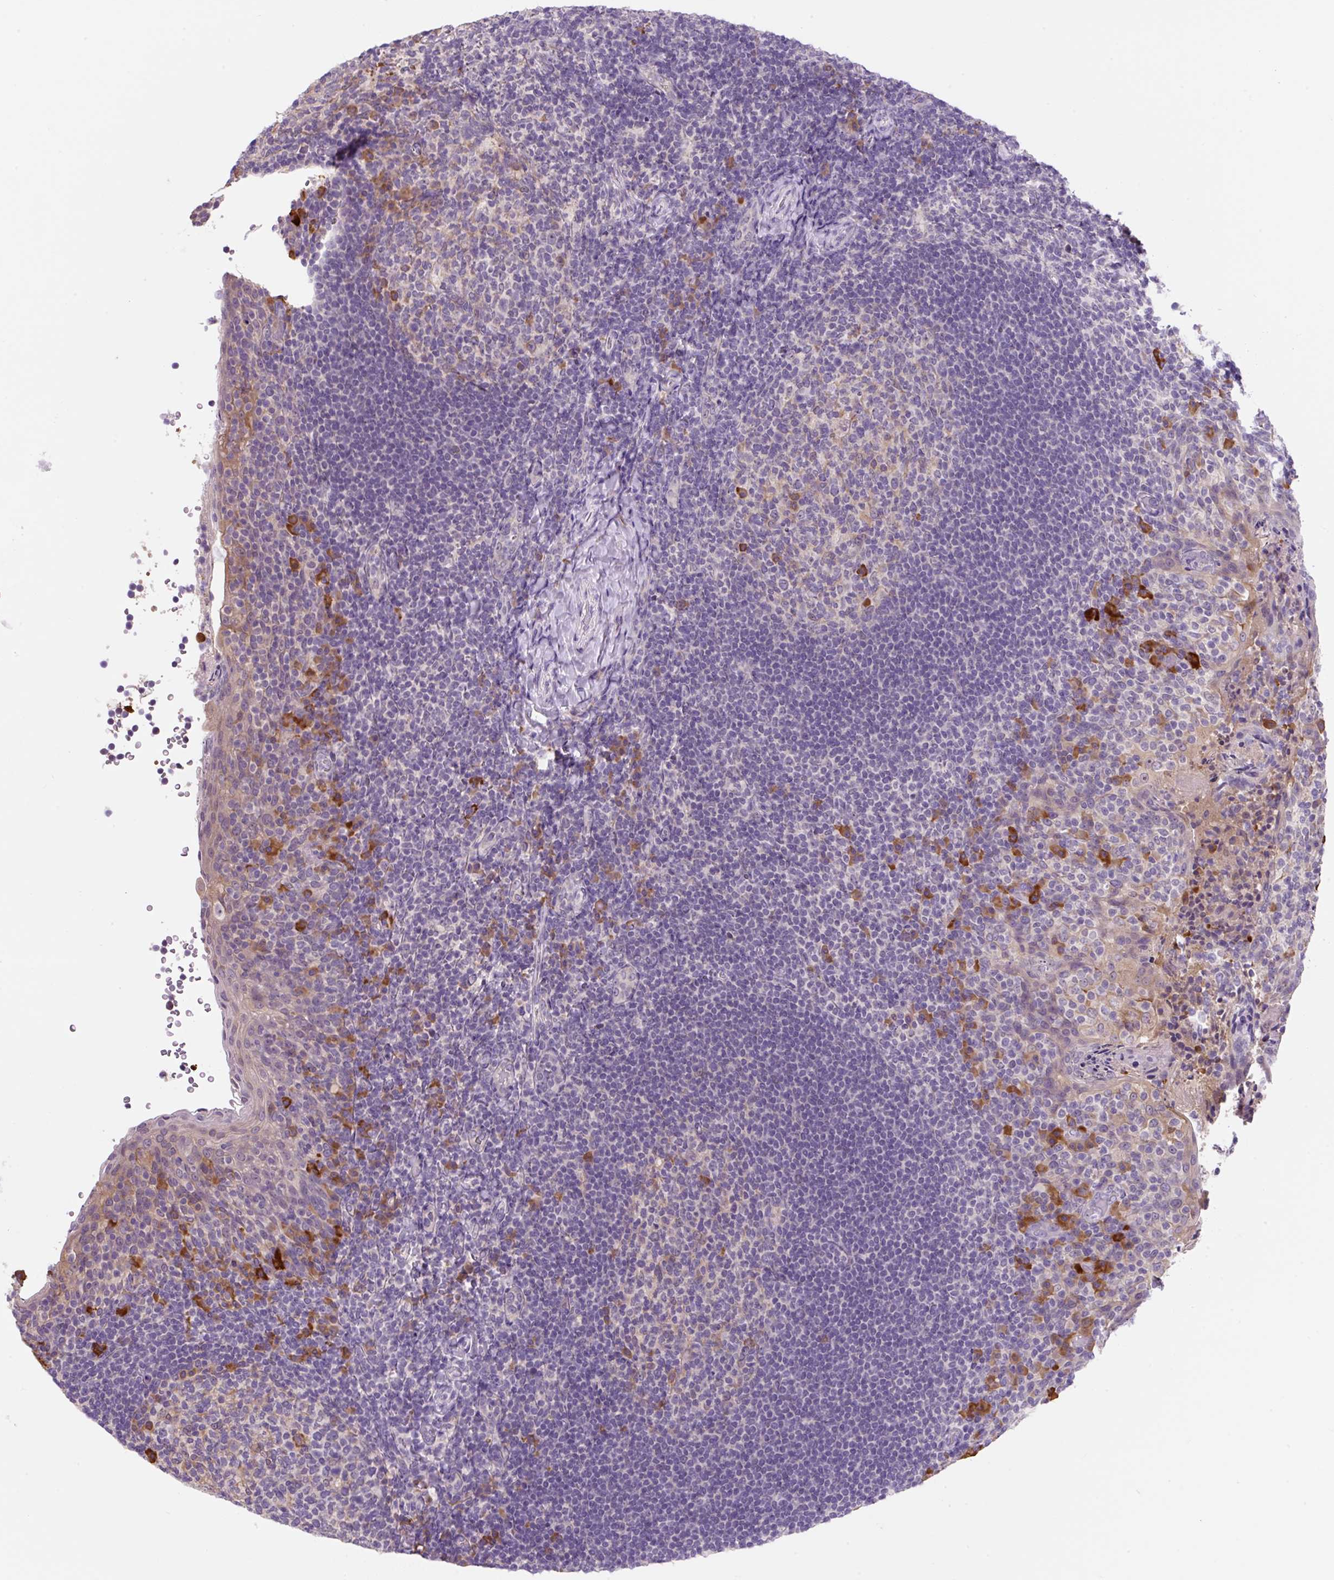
{"staining": {"intensity": "moderate", "quantity": "<25%", "location": "cytoplasmic/membranous"}, "tissue": "tonsil", "cell_type": "Germinal center cells", "image_type": "normal", "snomed": [{"axis": "morphology", "description": "Normal tissue, NOS"}, {"axis": "topography", "description": "Tonsil"}], "caption": "Immunohistochemistry (DAB (3,3'-diaminobenzidine)) staining of benign human tonsil shows moderate cytoplasmic/membranous protein positivity in about <25% of germinal center cells.", "gene": "FZD5", "patient": {"sex": "female", "age": 10}}